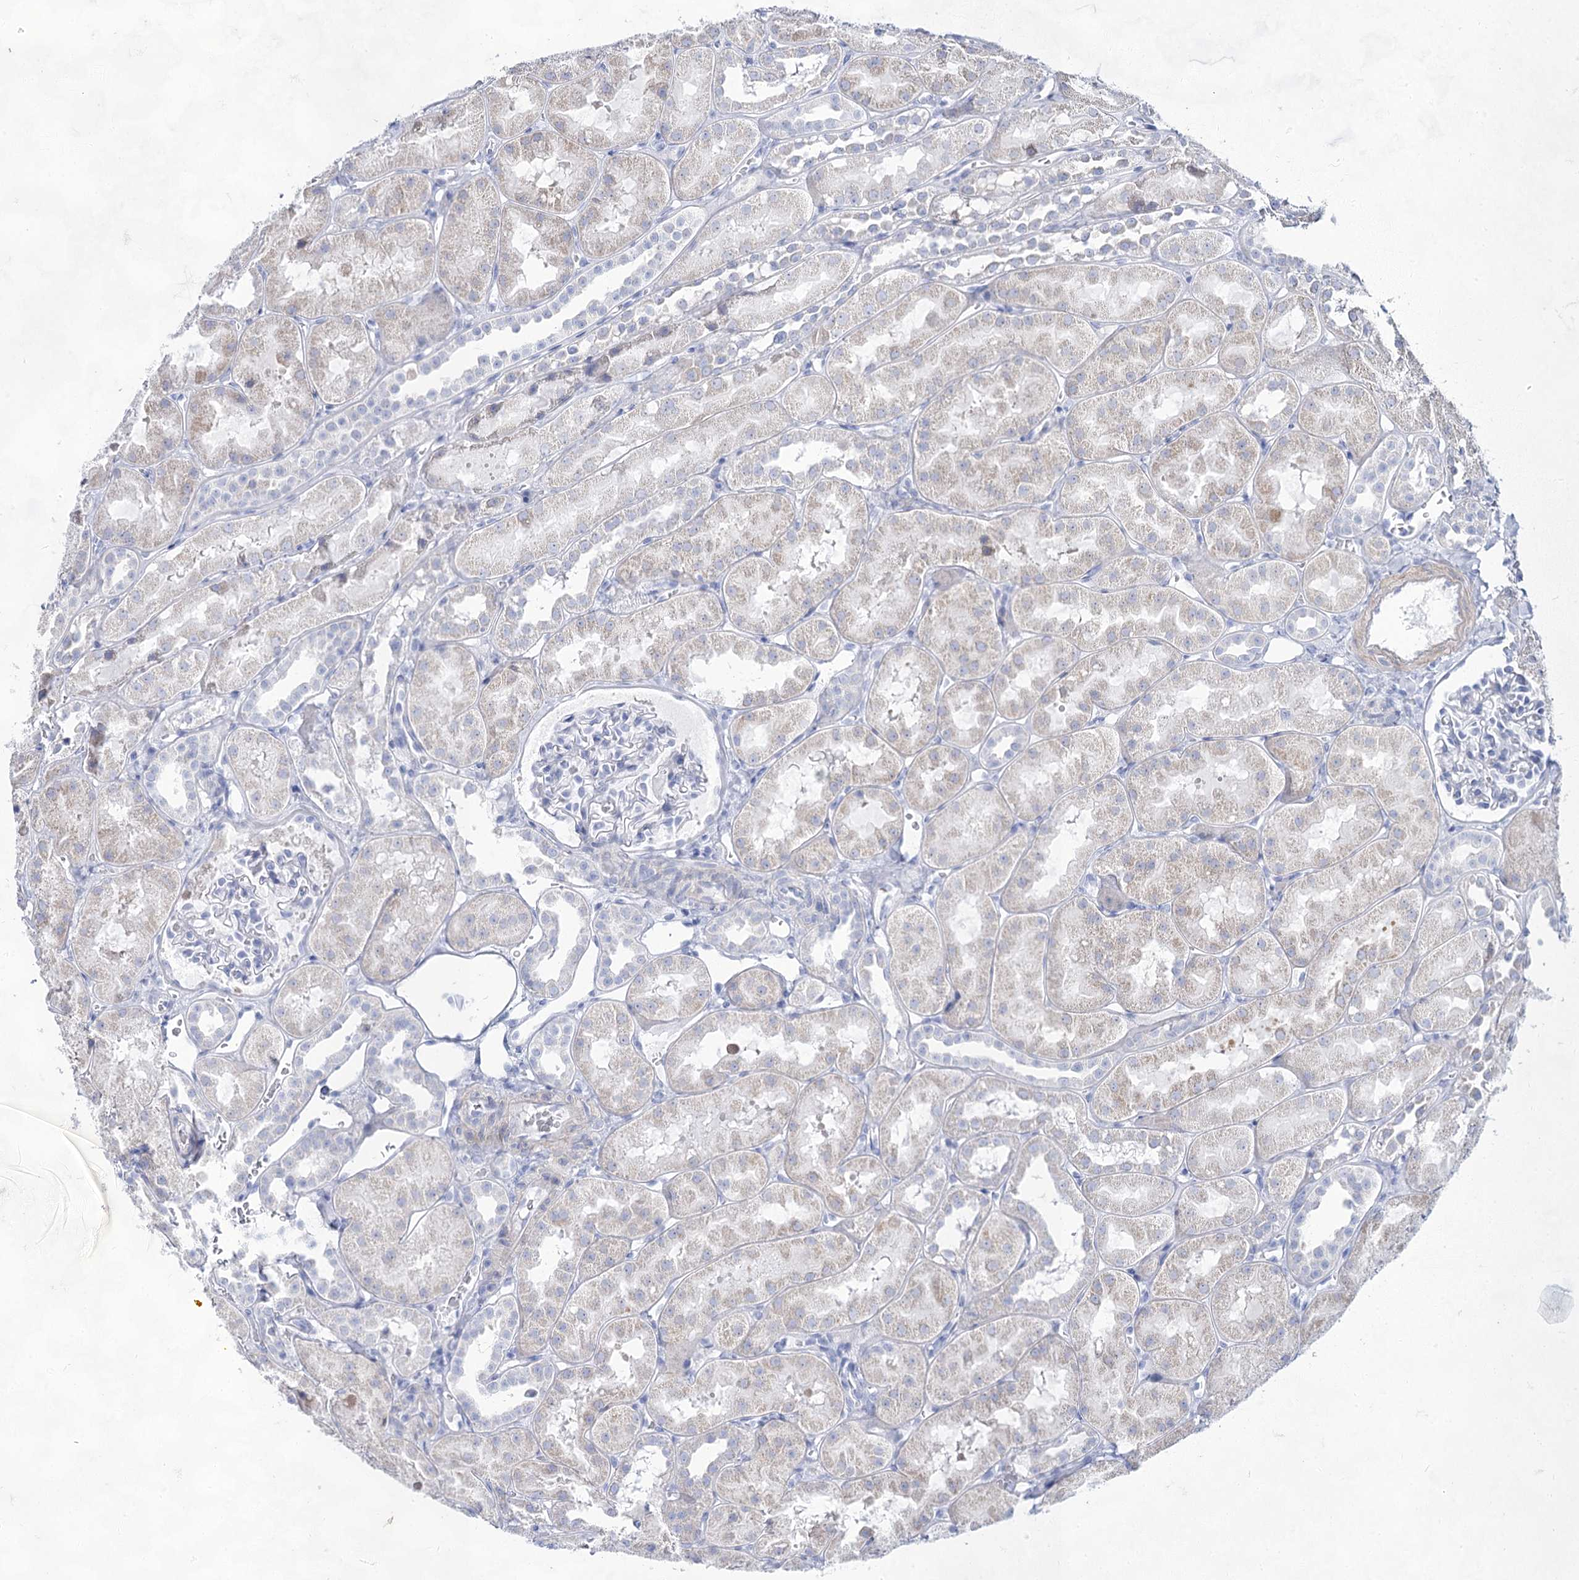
{"staining": {"intensity": "negative", "quantity": "none", "location": "none"}, "tissue": "kidney", "cell_type": "Cells in glomeruli", "image_type": "normal", "snomed": [{"axis": "morphology", "description": "Normal tissue, NOS"}, {"axis": "topography", "description": "Kidney"}, {"axis": "topography", "description": "Urinary bladder"}], "caption": "Cells in glomeruli are negative for protein expression in unremarkable human kidney. The staining was performed using DAB (3,3'-diaminobenzidine) to visualize the protein expression in brown, while the nuclei were stained in blue with hematoxylin (Magnification: 20x).", "gene": "ACRV1", "patient": {"sex": "male", "age": 16}}